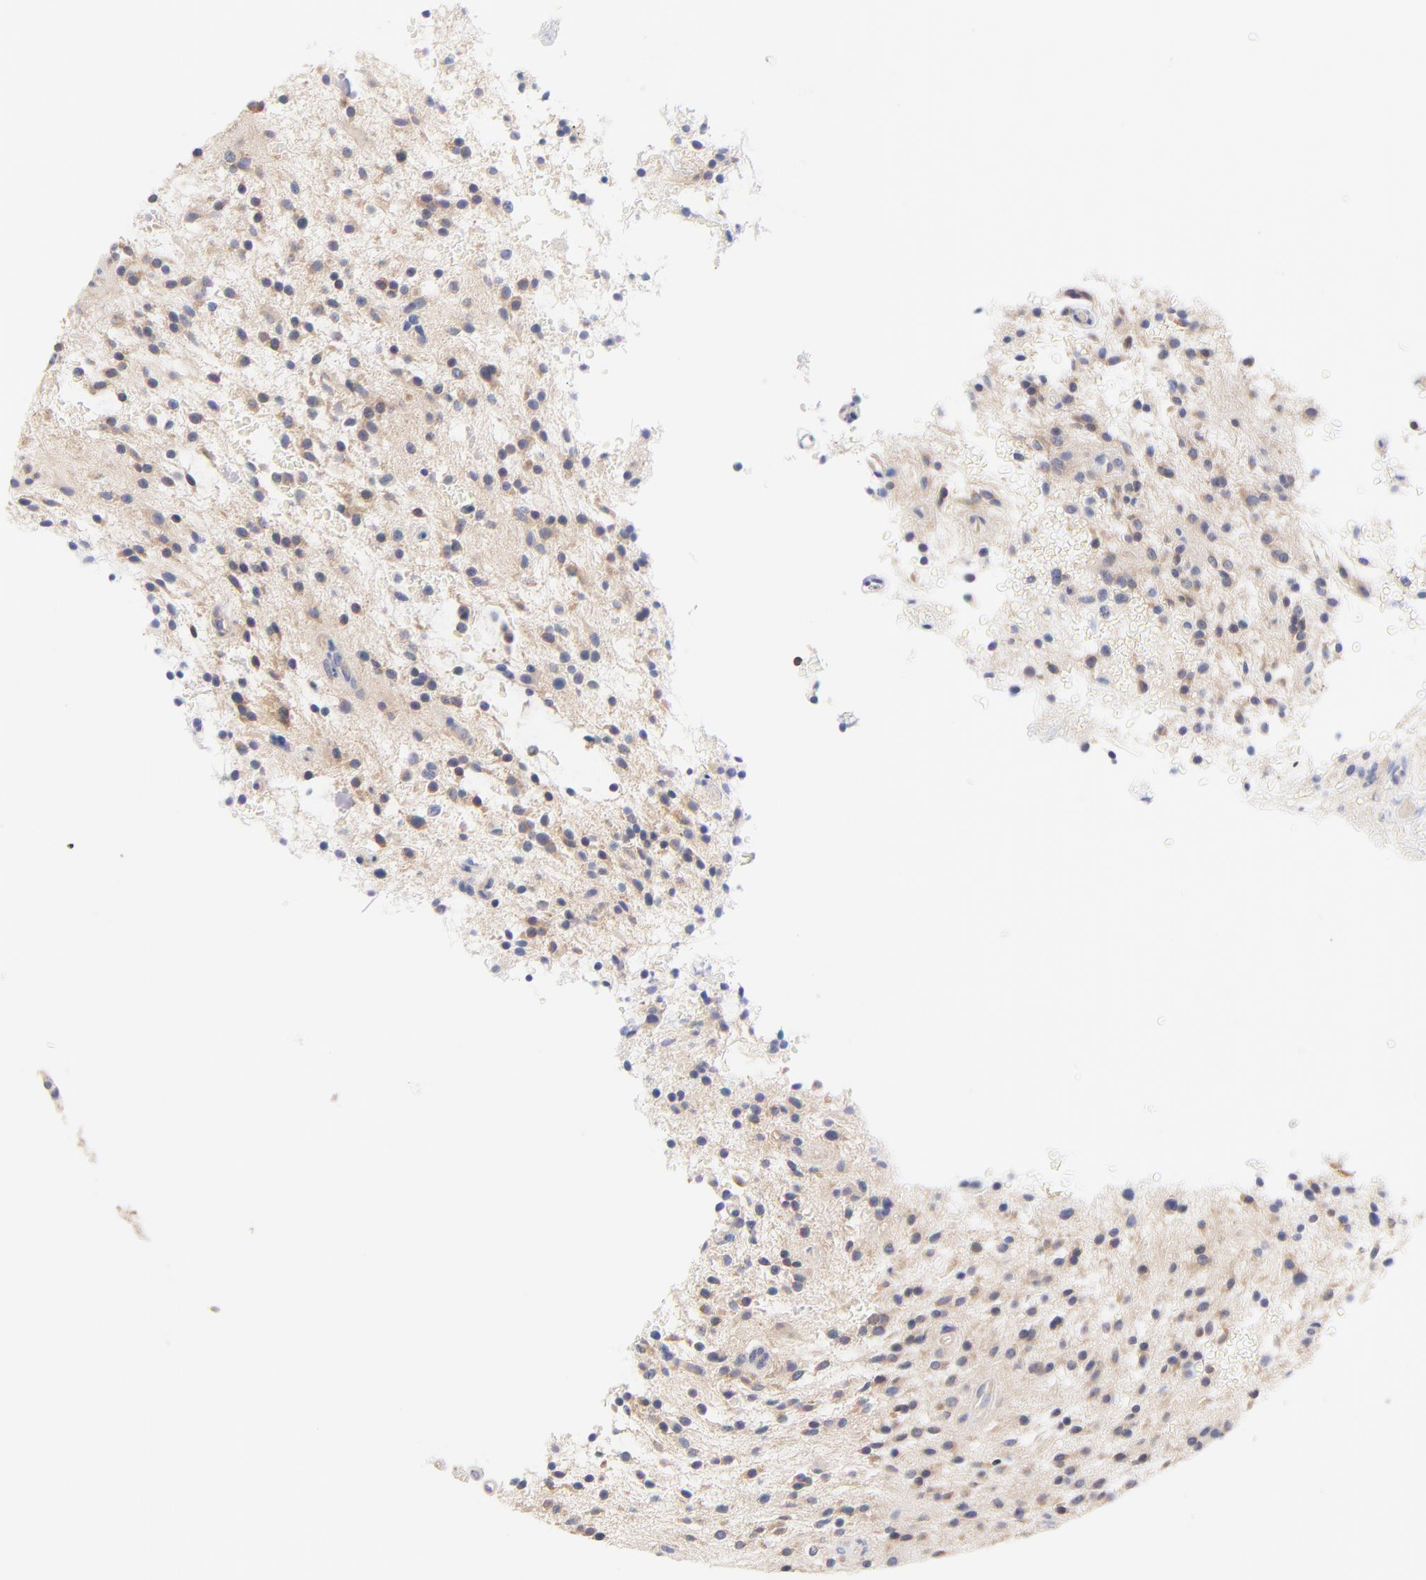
{"staining": {"intensity": "weak", "quantity": ">75%", "location": "cytoplasmic/membranous"}, "tissue": "glioma", "cell_type": "Tumor cells", "image_type": "cancer", "snomed": [{"axis": "morphology", "description": "Glioma, malignant, NOS"}, {"axis": "topography", "description": "Cerebellum"}], "caption": "High-magnification brightfield microscopy of malignant glioma stained with DAB (brown) and counterstained with hematoxylin (blue). tumor cells exhibit weak cytoplasmic/membranous positivity is identified in approximately>75% of cells.", "gene": "TNFRSF13C", "patient": {"sex": "female", "age": 10}}